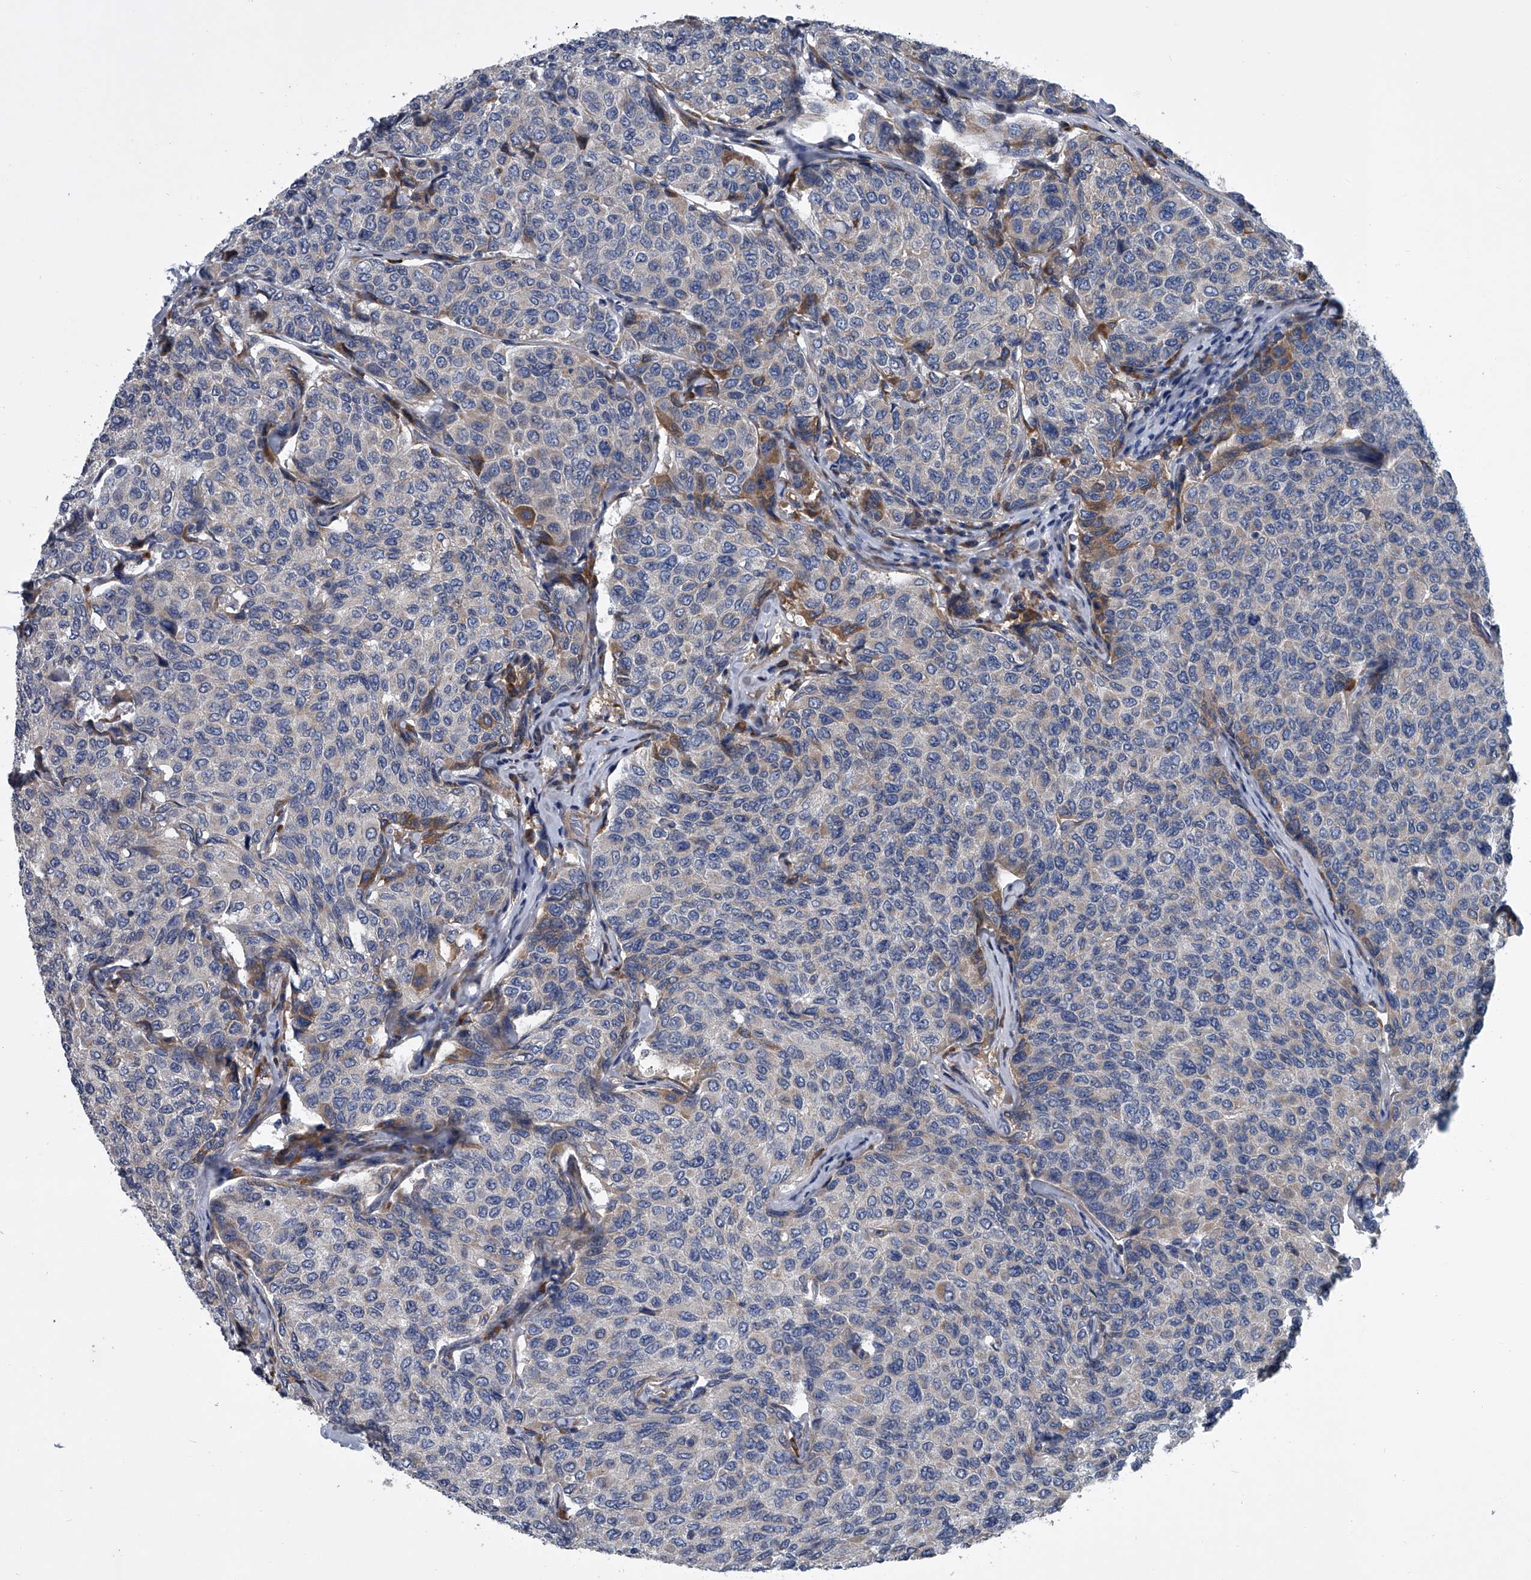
{"staining": {"intensity": "weak", "quantity": "<25%", "location": "cytoplasmic/membranous"}, "tissue": "breast cancer", "cell_type": "Tumor cells", "image_type": "cancer", "snomed": [{"axis": "morphology", "description": "Duct carcinoma"}, {"axis": "topography", "description": "Breast"}], "caption": "There is no significant expression in tumor cells of breast cancer.", "gene": "ABCG1", "patient": {"sex": "female", "age": 55}}